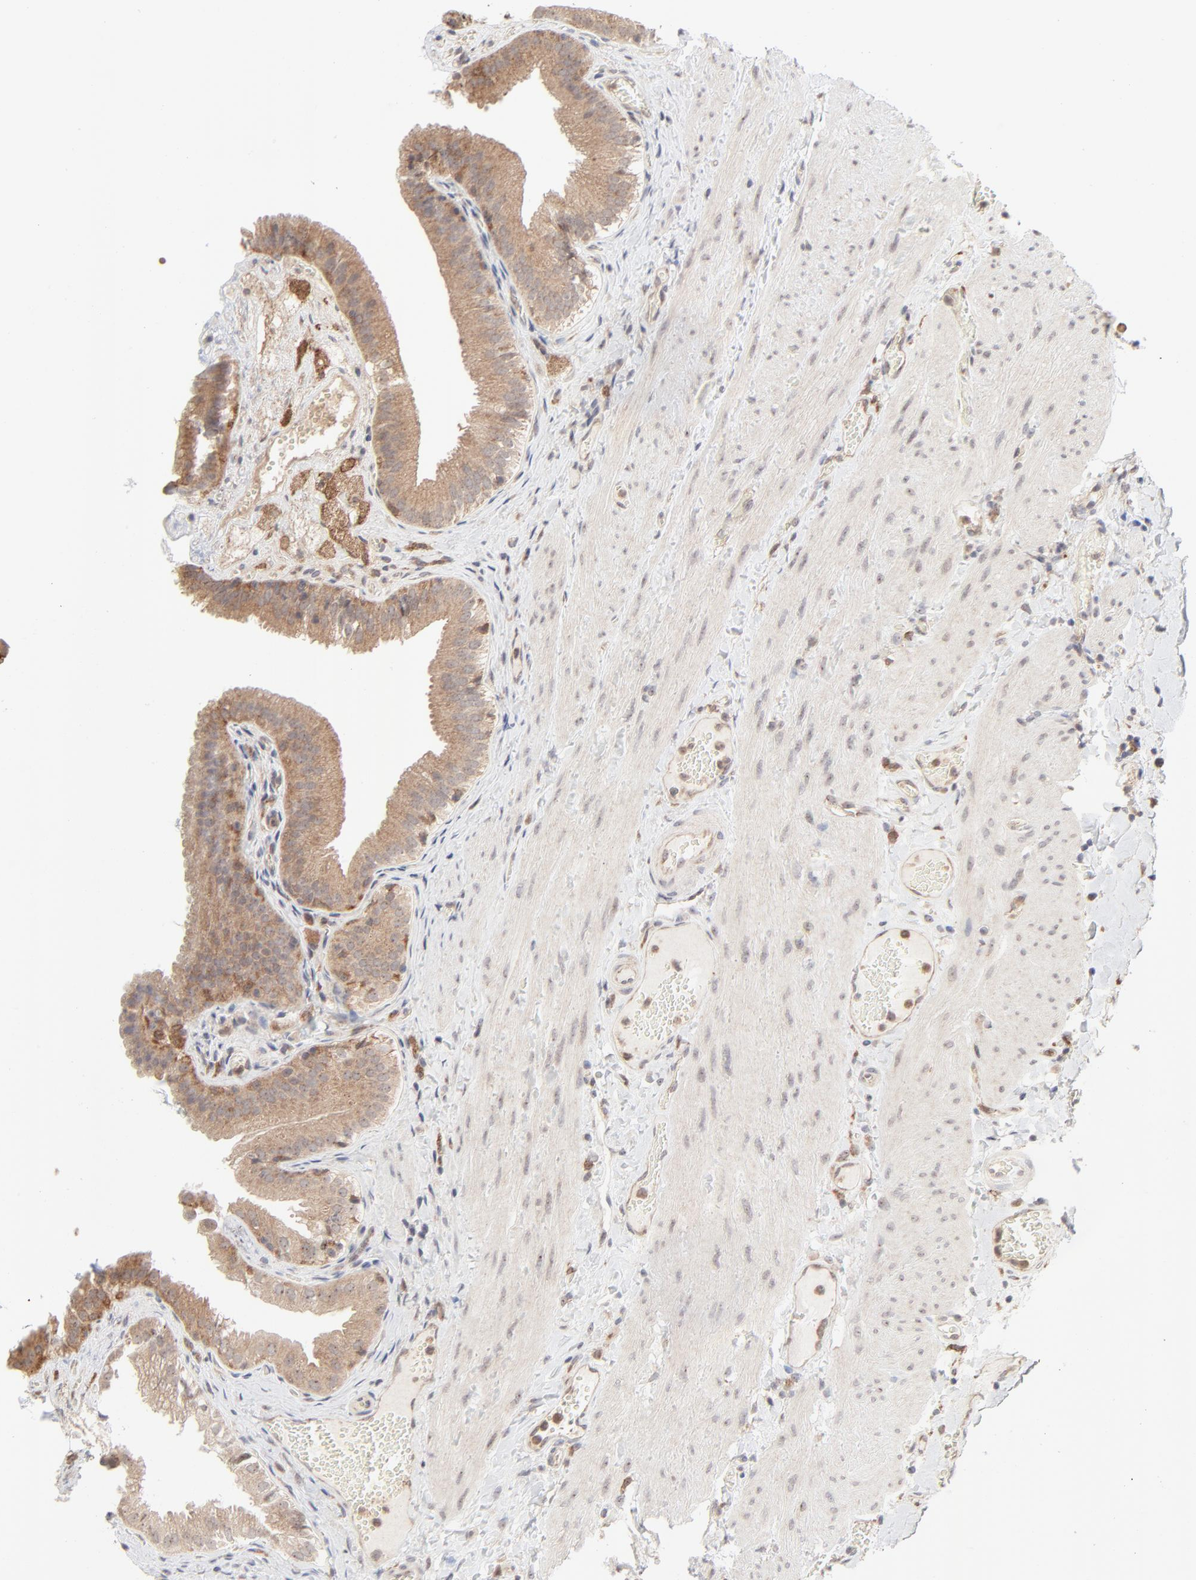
{"staining": {"intensity": "moderate", "quantity": ">75%", "location": "cytoplasmic/membranous"}, "tissue": "gallbladder", "cell_type": "Glandular cells", "image_type": "normal", "snomed": [{"axis": "morphology", "description": "Normal tissue, NOS"}, {"axis": "topography", "description": "Gallbladder"}], "caption": "A brown stain labels moderate cytoplasmic/membranous positivity of a protein in glandular cells of benign human gallbladder.", "gene": "RAB5C", "patient": {"sex": "female", "age": 24}}